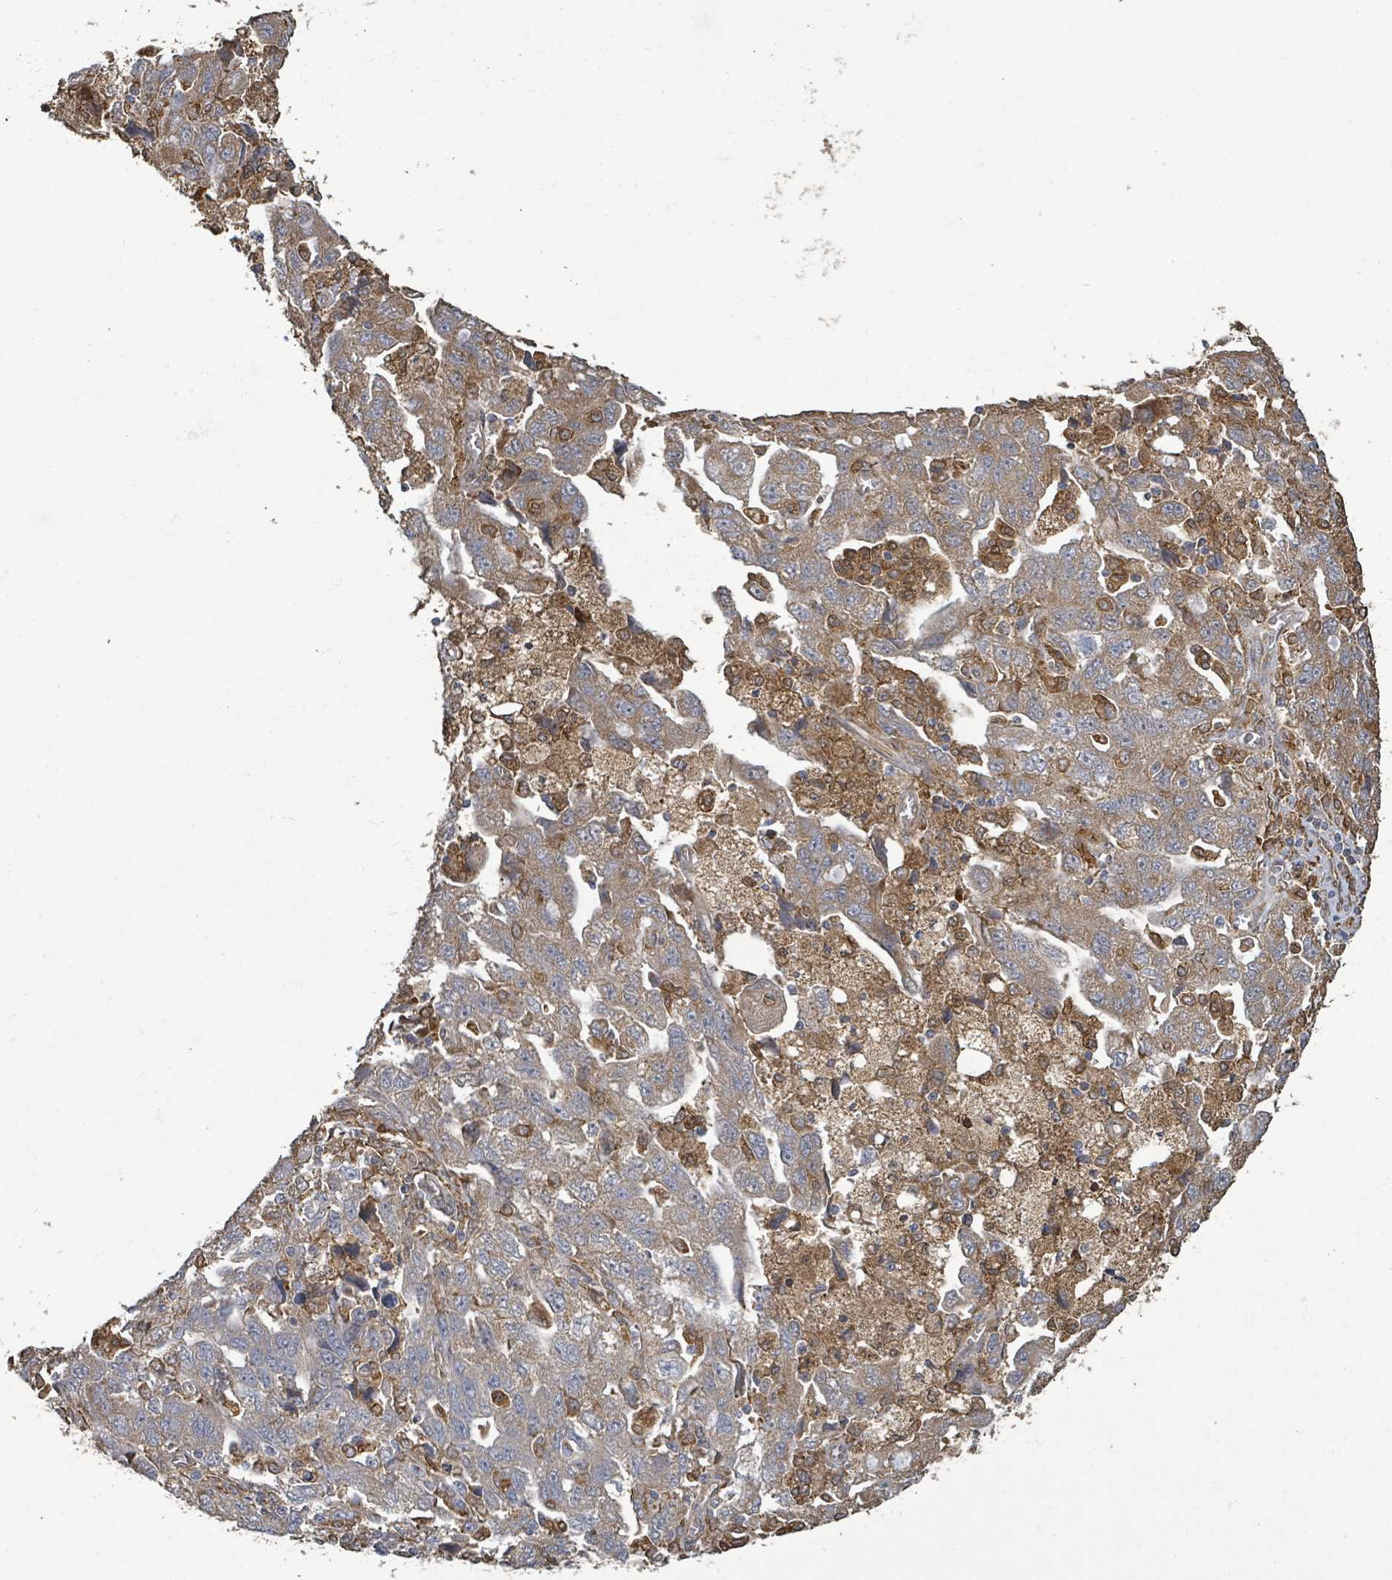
{"staining": {"intensity": "moderate", "quantity": ">75%", "location": "cytoplasmic/membranous"}, "tissue": "ovarian cancer", "cell_type": "Tumor cells", "image_type": "cancer", "snomed": [{"axis": "morphology", "description": "Carcinoma, NOS"}, {"axis": "morphology", "description": "Cystadenocarcinoma, serous, NOS"}, {"axis": "topography", "description": "Ovary"}], "caption": "Immunohistochemical staining of human serous cystadenocarcinoma (ovarian) demonstrates medium levels of moderate cytoplasmic/membranous staining in about >75% of tumor cells.", "gene": "ARPIN", "patient": {"sex": "female", "age": 69}}